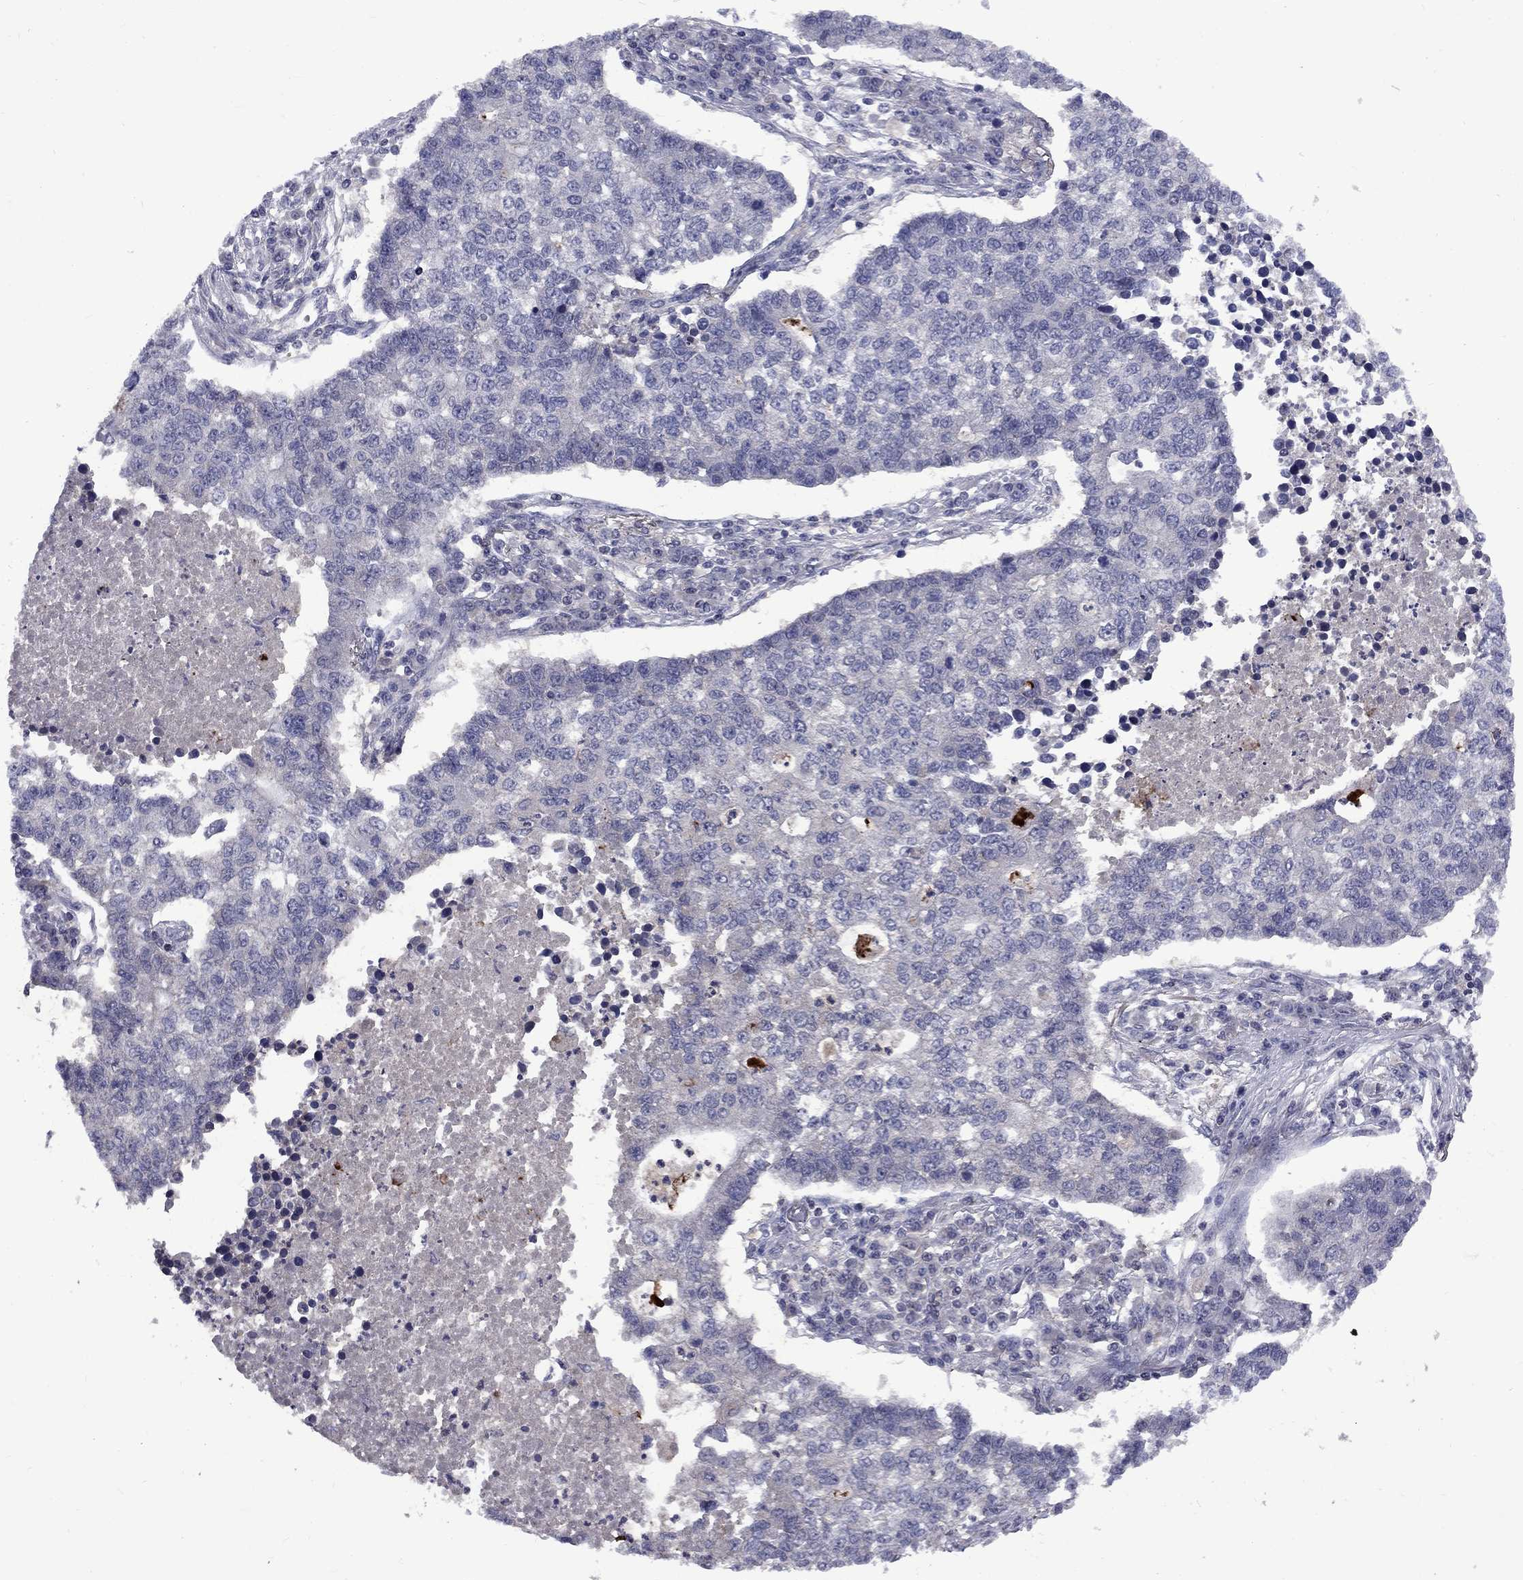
{"staining": {"intensity": "negative", "quantity": "none", "location": "none"}, "tissue": "lung cancer", "cell_type": "Tumor cells", "image_type": "cancer", "snomed": [{"axis": "morphology", "description": "Adenocarcinoma, NOS"}, {"axis": "topography", "description": "Lung"}], "caption": "Tumor cells show no significant expression in lung cancer (adenocarcinoma).", "gene": "SNTA1", "patient": {"sex": "male", "age": 57}}